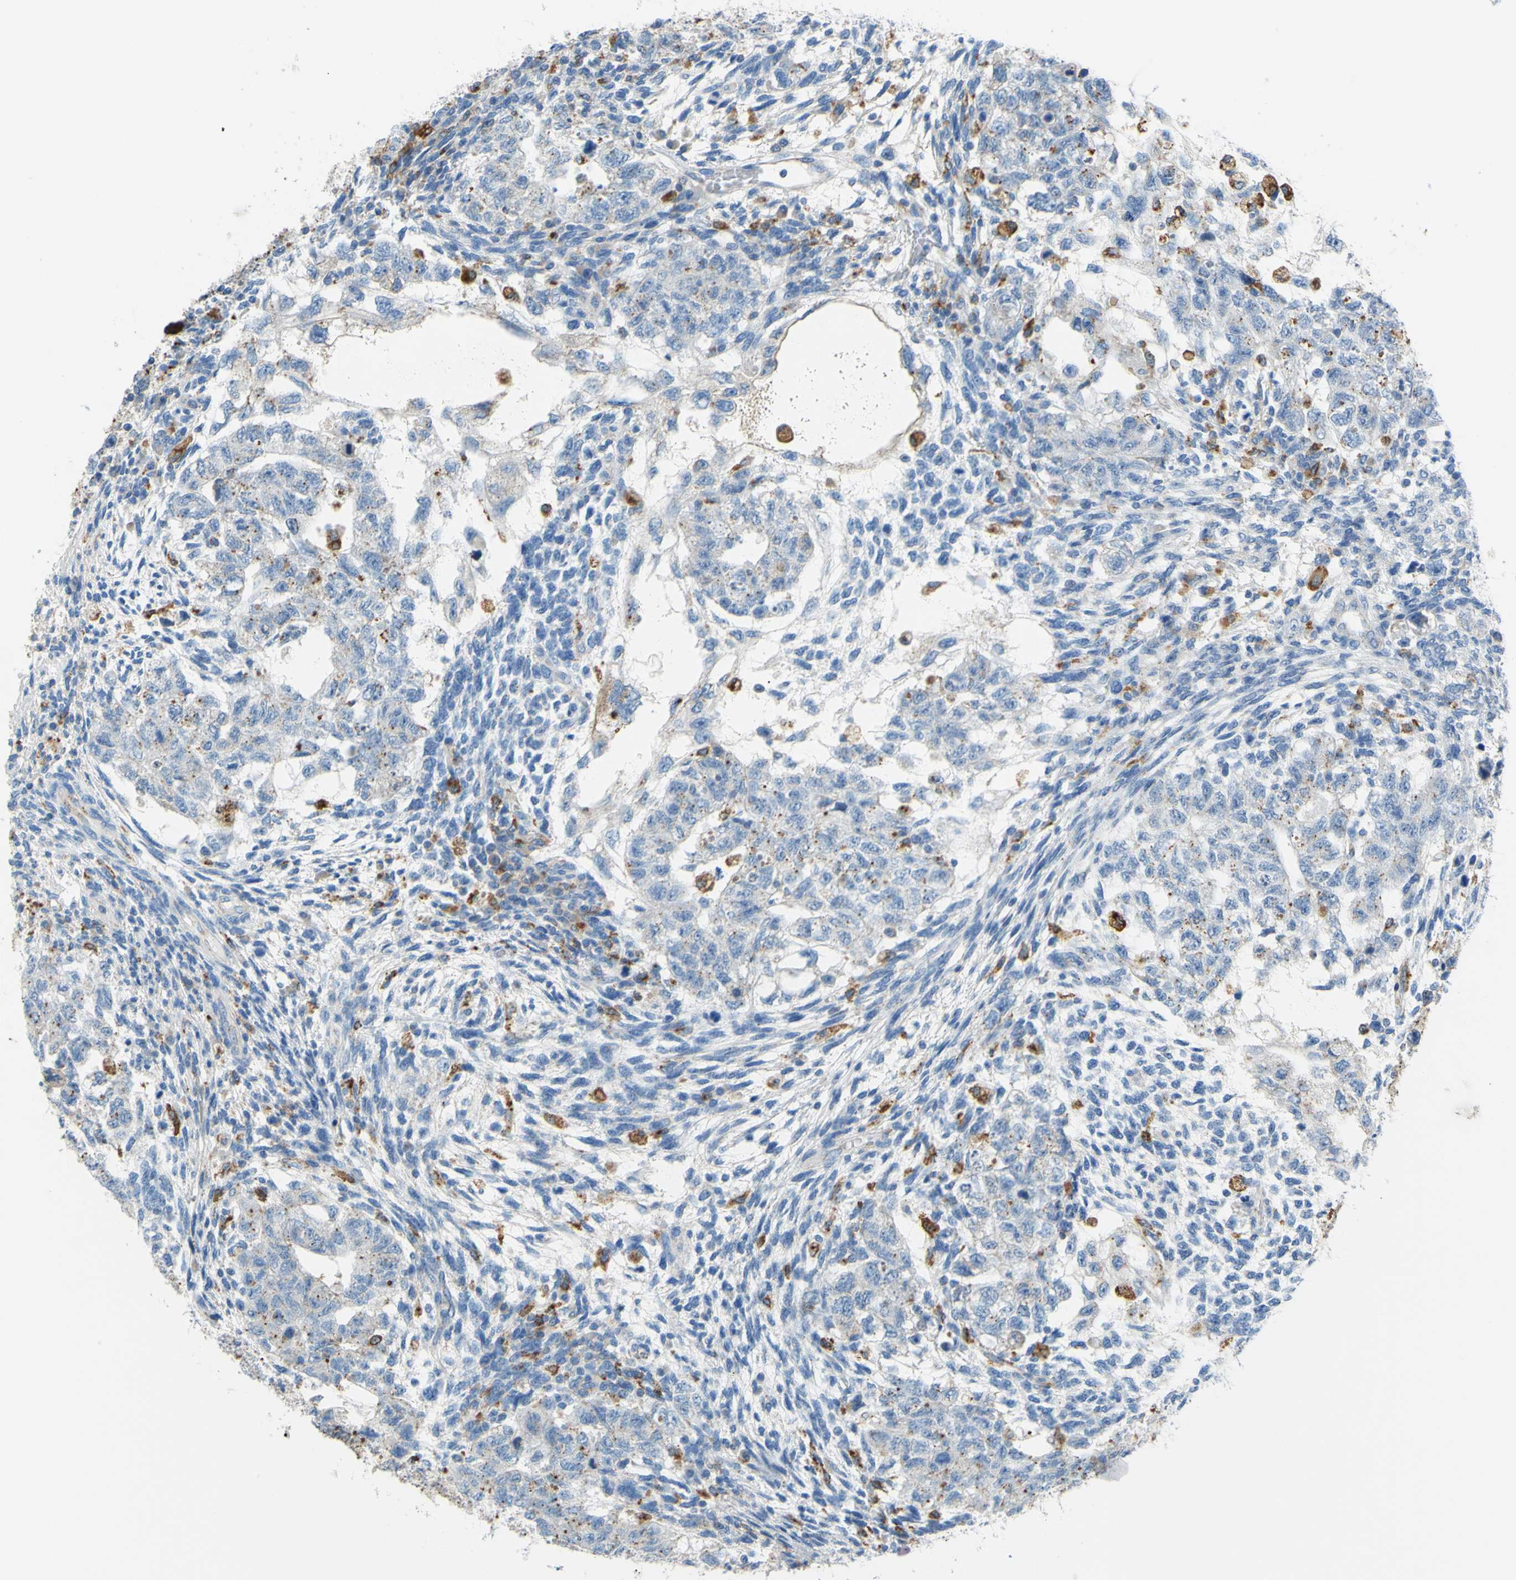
{"staining": {"intensity": "negative", "quantity": "none", "location": "none"}, "tissue": "testis cancer", "cell_type": "Tumor cells", "image_type": "cancer", "snomed": [{"axis": "morphology", "description": "Normal tissue, NOS"}, {"axis": "morphology", "description": "Carcinoma, Embryonal, NOS"}, {"axis": "topography", "description": "Testis"}], "caption": "IHC photomicrograph of neoplastic tissue: testis embryonal carcinoma stained with DAB reveals no significant protein staining in tumor cells.", "gene": "CTSD", "patient": {"sex": "male", "age": 36}}